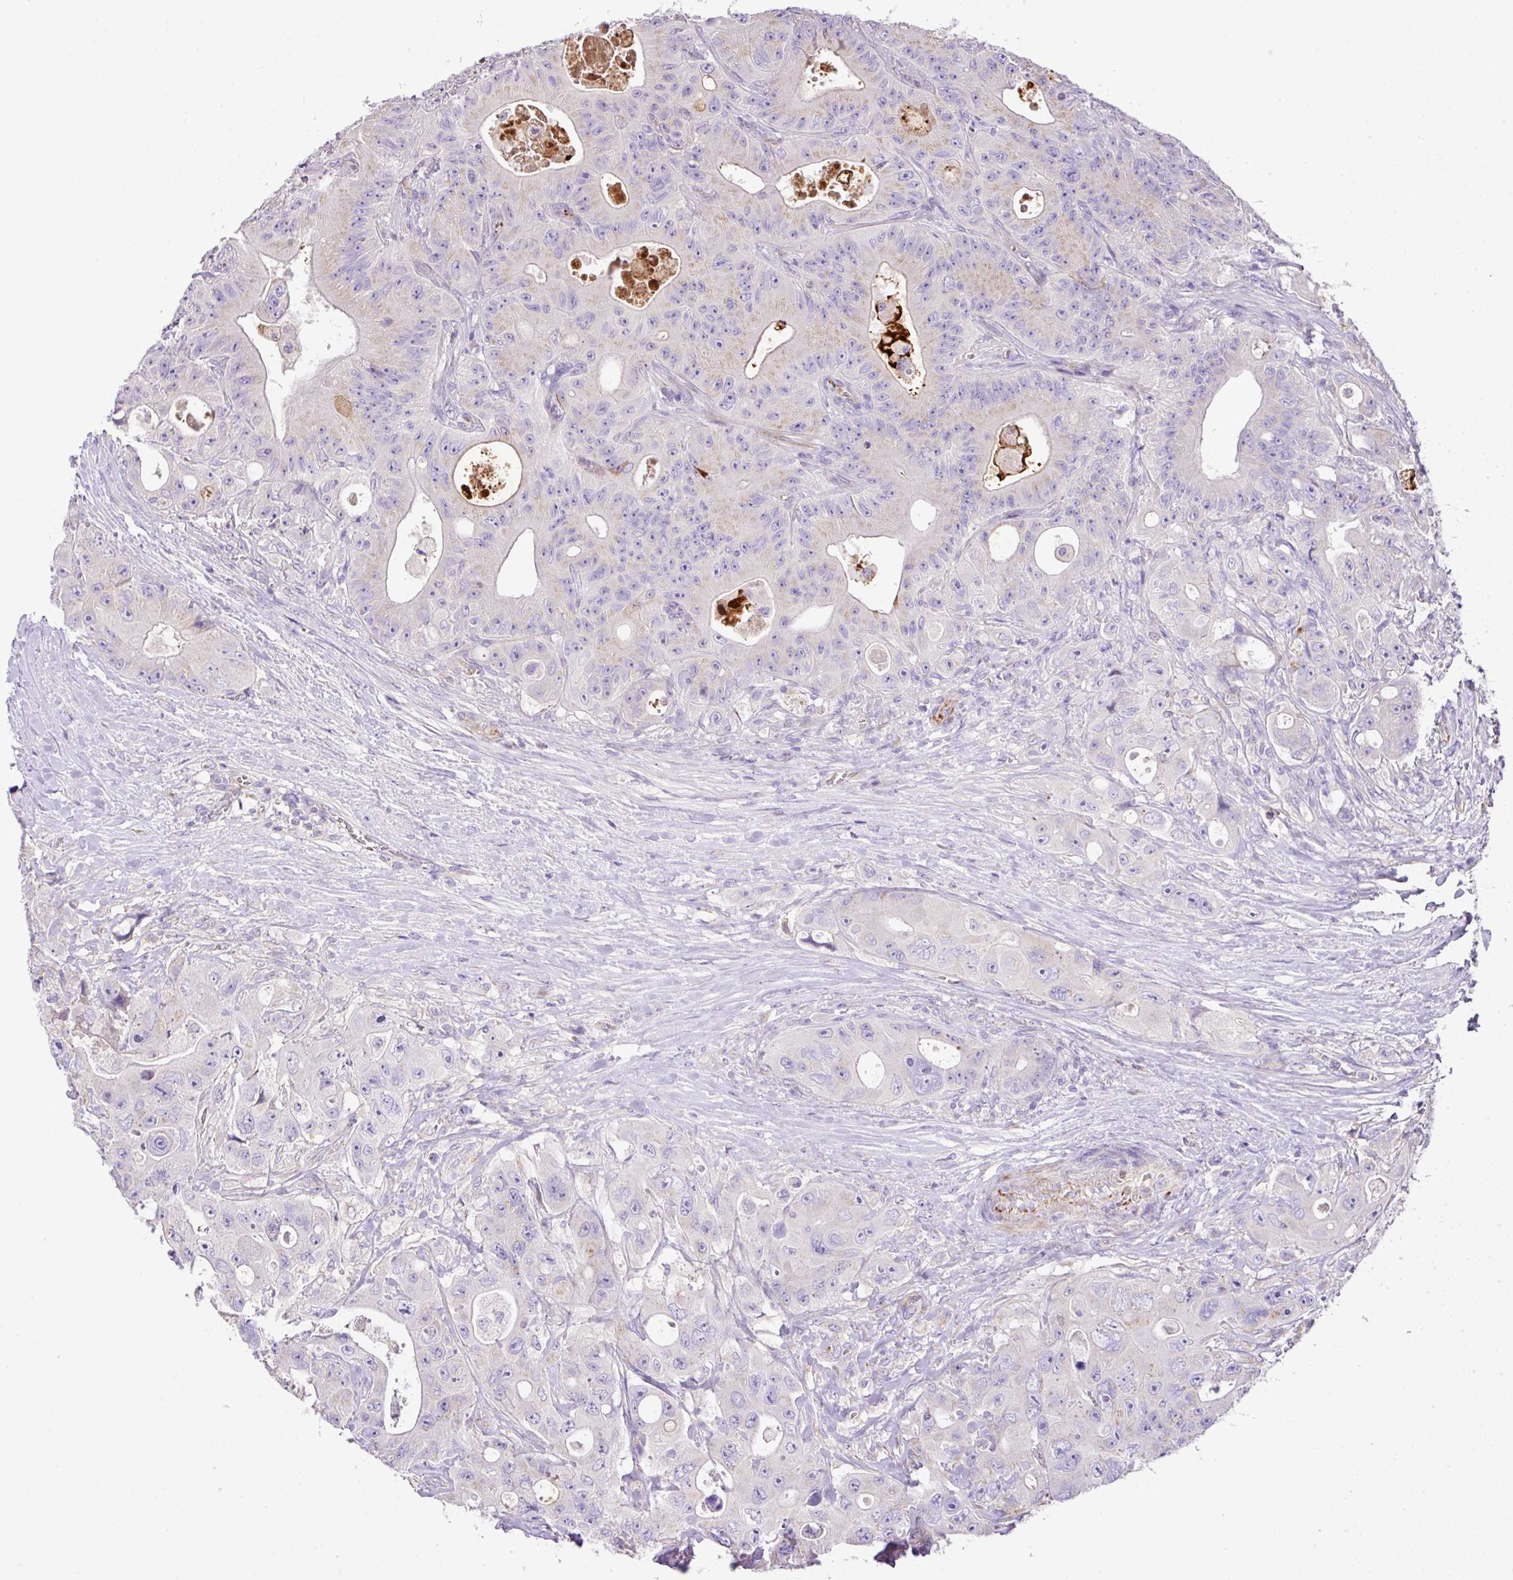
{"staining": {"intensity": "negative", "quantity": "none", "location": "none"}, "tissue": "colorectal cancer", "cell_type": "Tumor cells", "image_type": "cancer", "snomed": [{"axis": "morphology", "description": "Adenocarcinoma, NOS"}, {"axis": "topography", "description": "Colon"}], "caption": "Colorectal cancer was stained to show a protein in brown. There is no significant positivity in tumor cells. The staining was performed using DAB (3,3'-diaminobenzidine) to visualize the protein expression in brown, while the nuclei were stained in blue with hematoxylin (Magnification: 20x).", "gene": "CTXN2", "patient": {"sex": "female", "age": 46}}